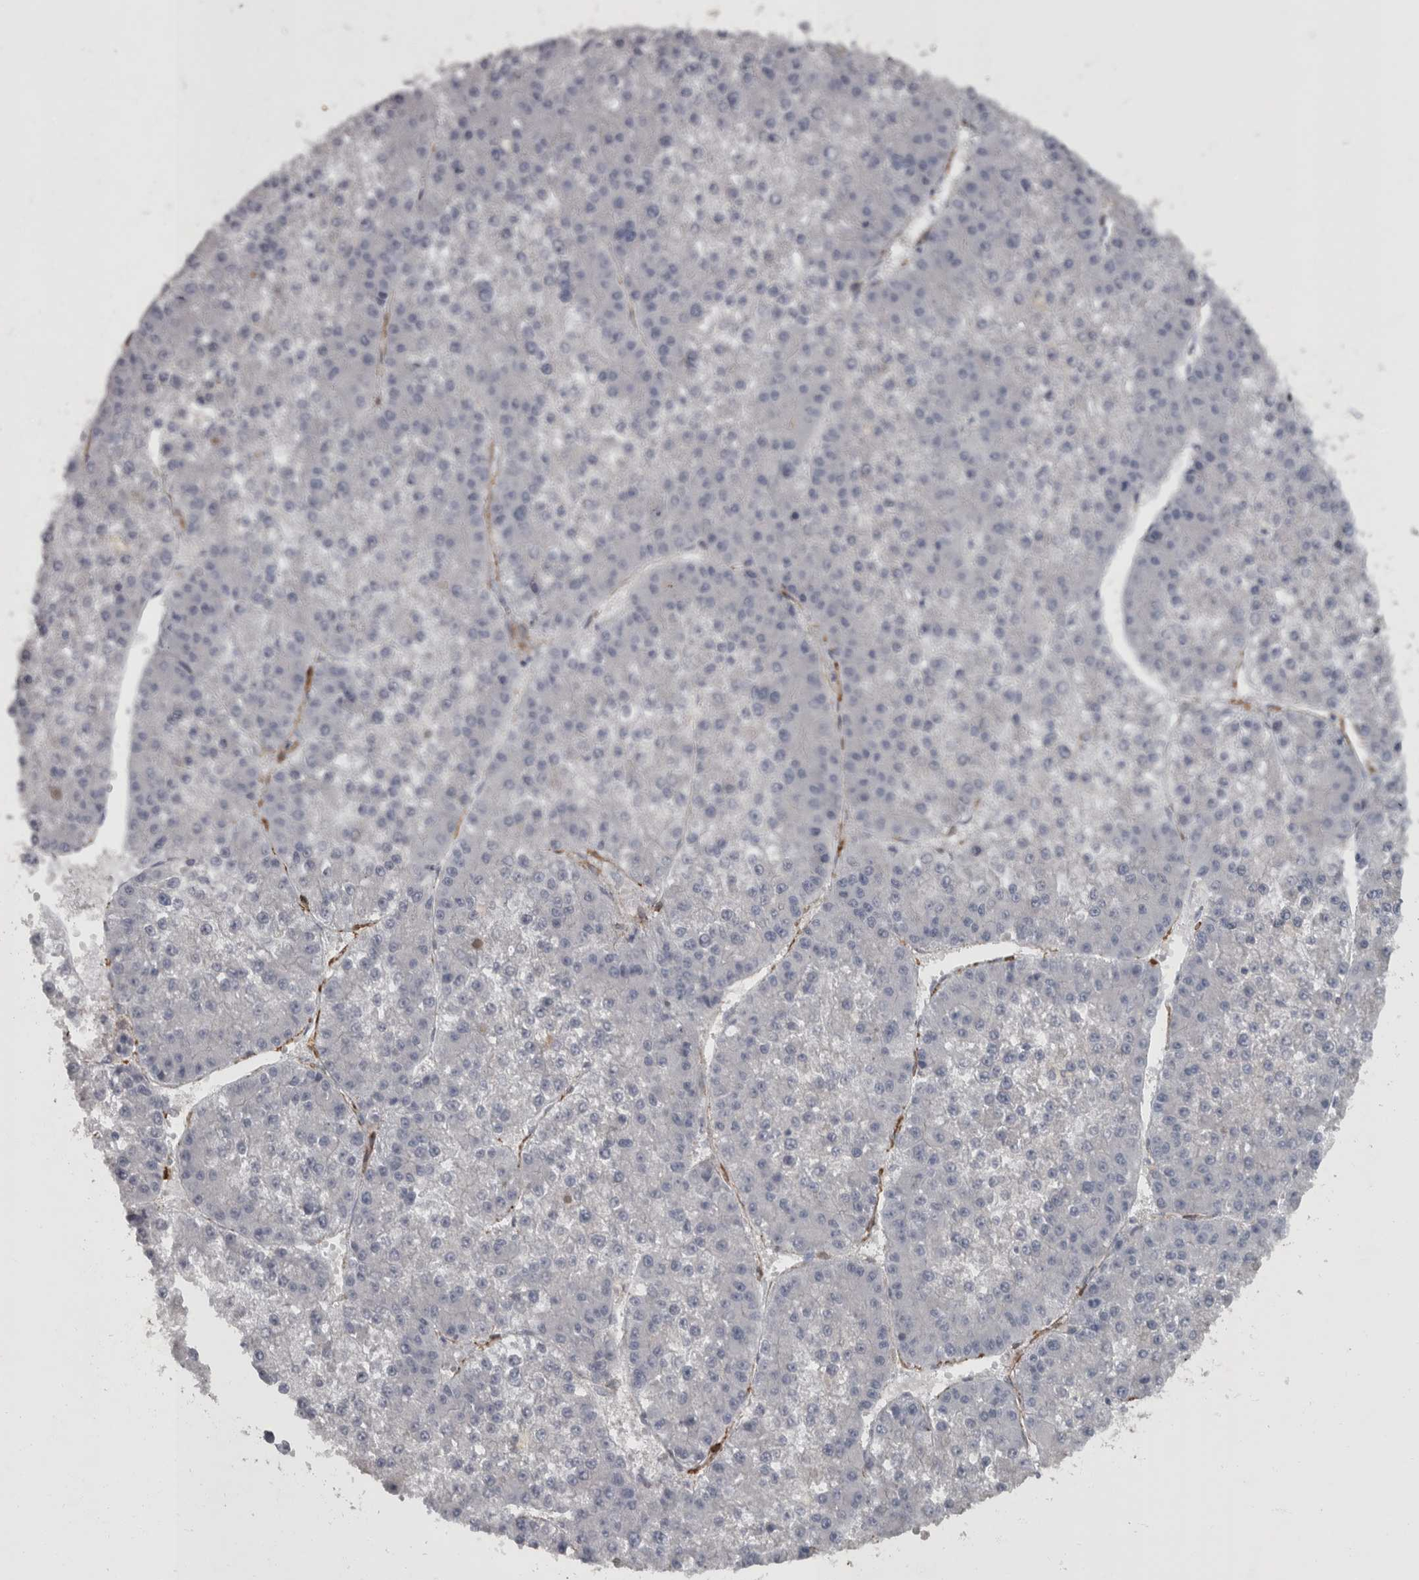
{"staining": {"intensity": "negative", "quantity": "none", "location": "none"}, "tissue": "liver cancer", "cell_type": "Tumor cells", "image_type": "cancer", "snomed": [{"axis": "morphology", "description": "Carcinoma, Hepatocellular, NOS"}, {"axis": "topography", "description": "Liver"}], "caption": "An IHC photomicrograph of liver hepatocellular carcinoma is shown. There is no staining in tumor cells of liver hepatocellular carcinoma.", "gene": "MASTL", "patient": {"sex": "female", "age": 73}}